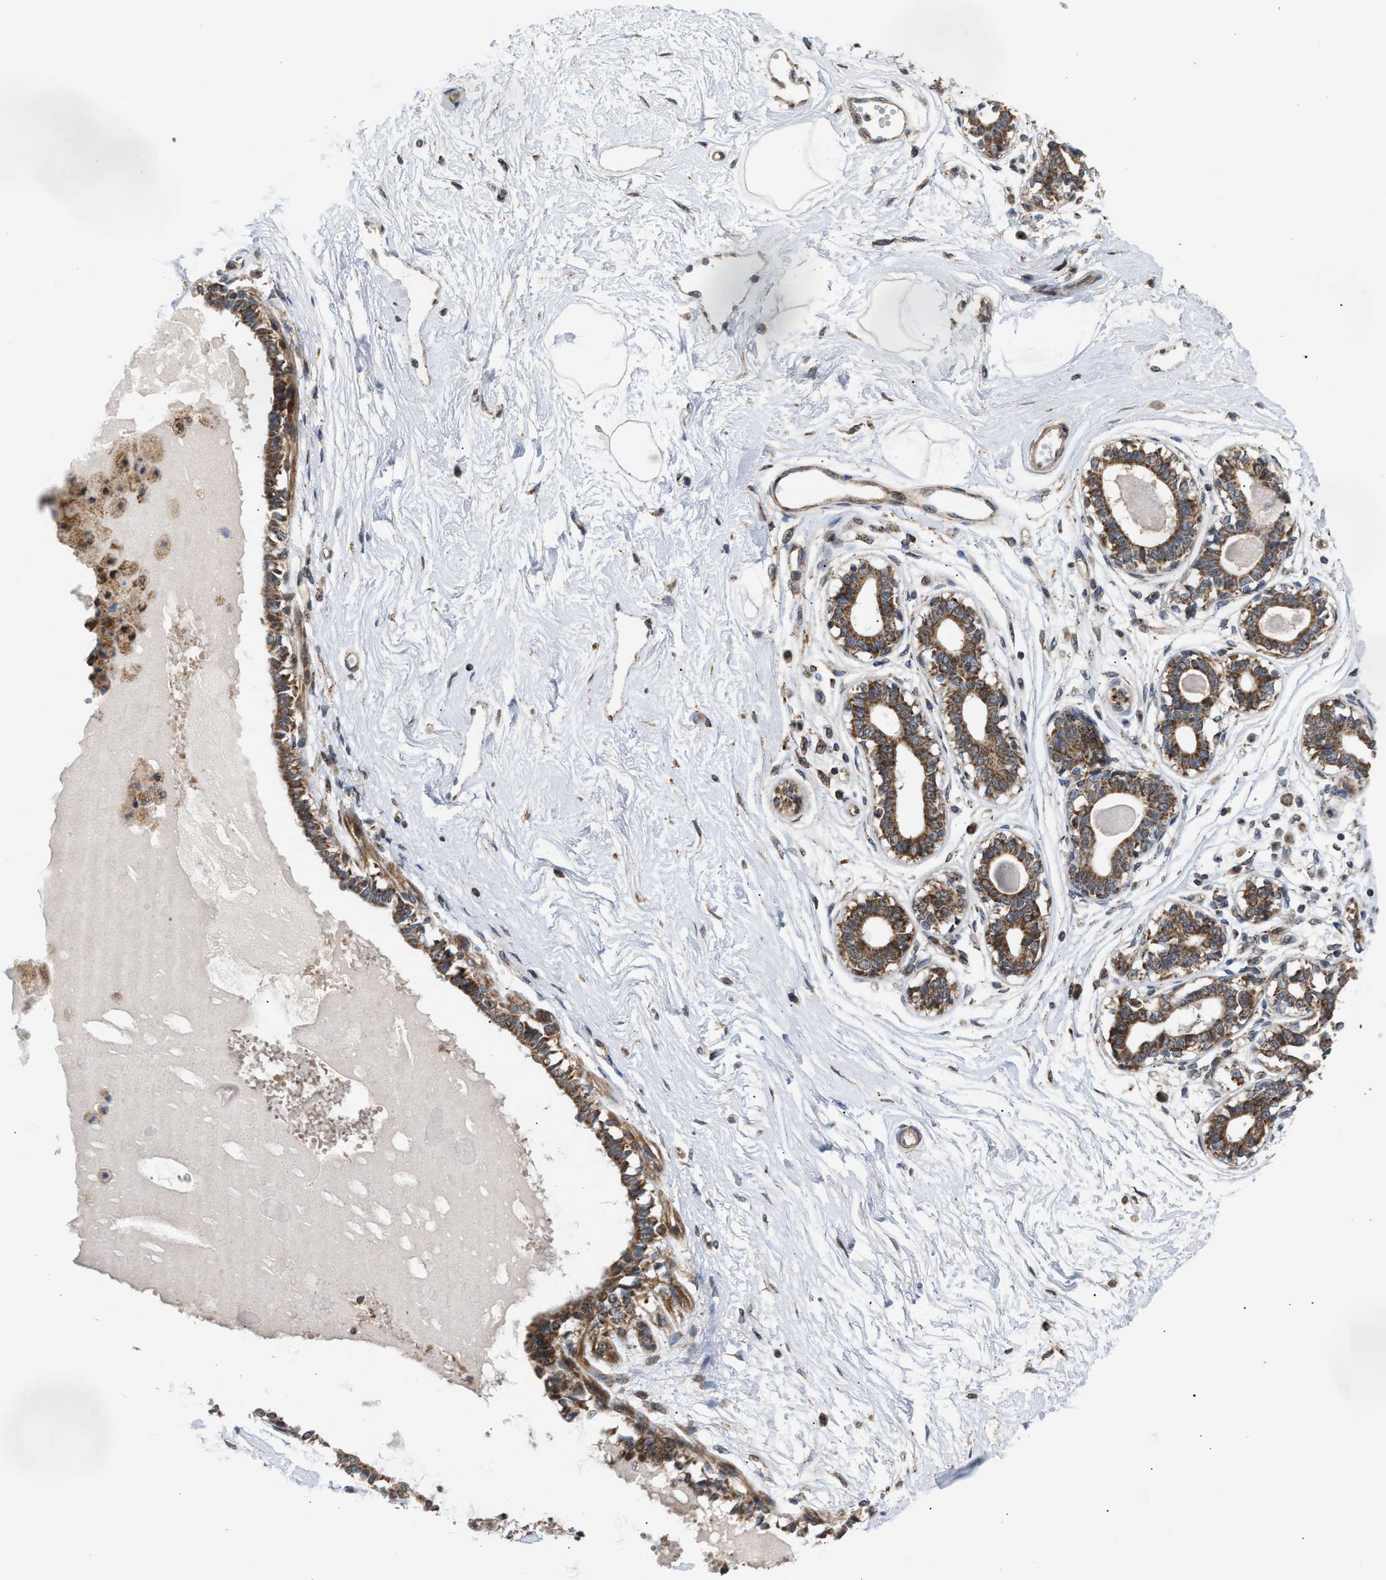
{"staining": {"intensity": "moderate", "quantity": ">75%", "location": "cytoplasmic/membranous"}, "tissue": "breast", "cell_type": "Adipocytes", "image_type": "normal", "snomed": [{"axis": "morphology", "description": "Normal tissue, NOS"}, {"axis": "topography", "description": "Breast"}], "caption": "Adipocytes display moderate cytoplasmic/membranous positivity in approximately >75% of cells in benign breast.", "gene": "TACO1", "patient": {"sex": "female", "age": 45}}